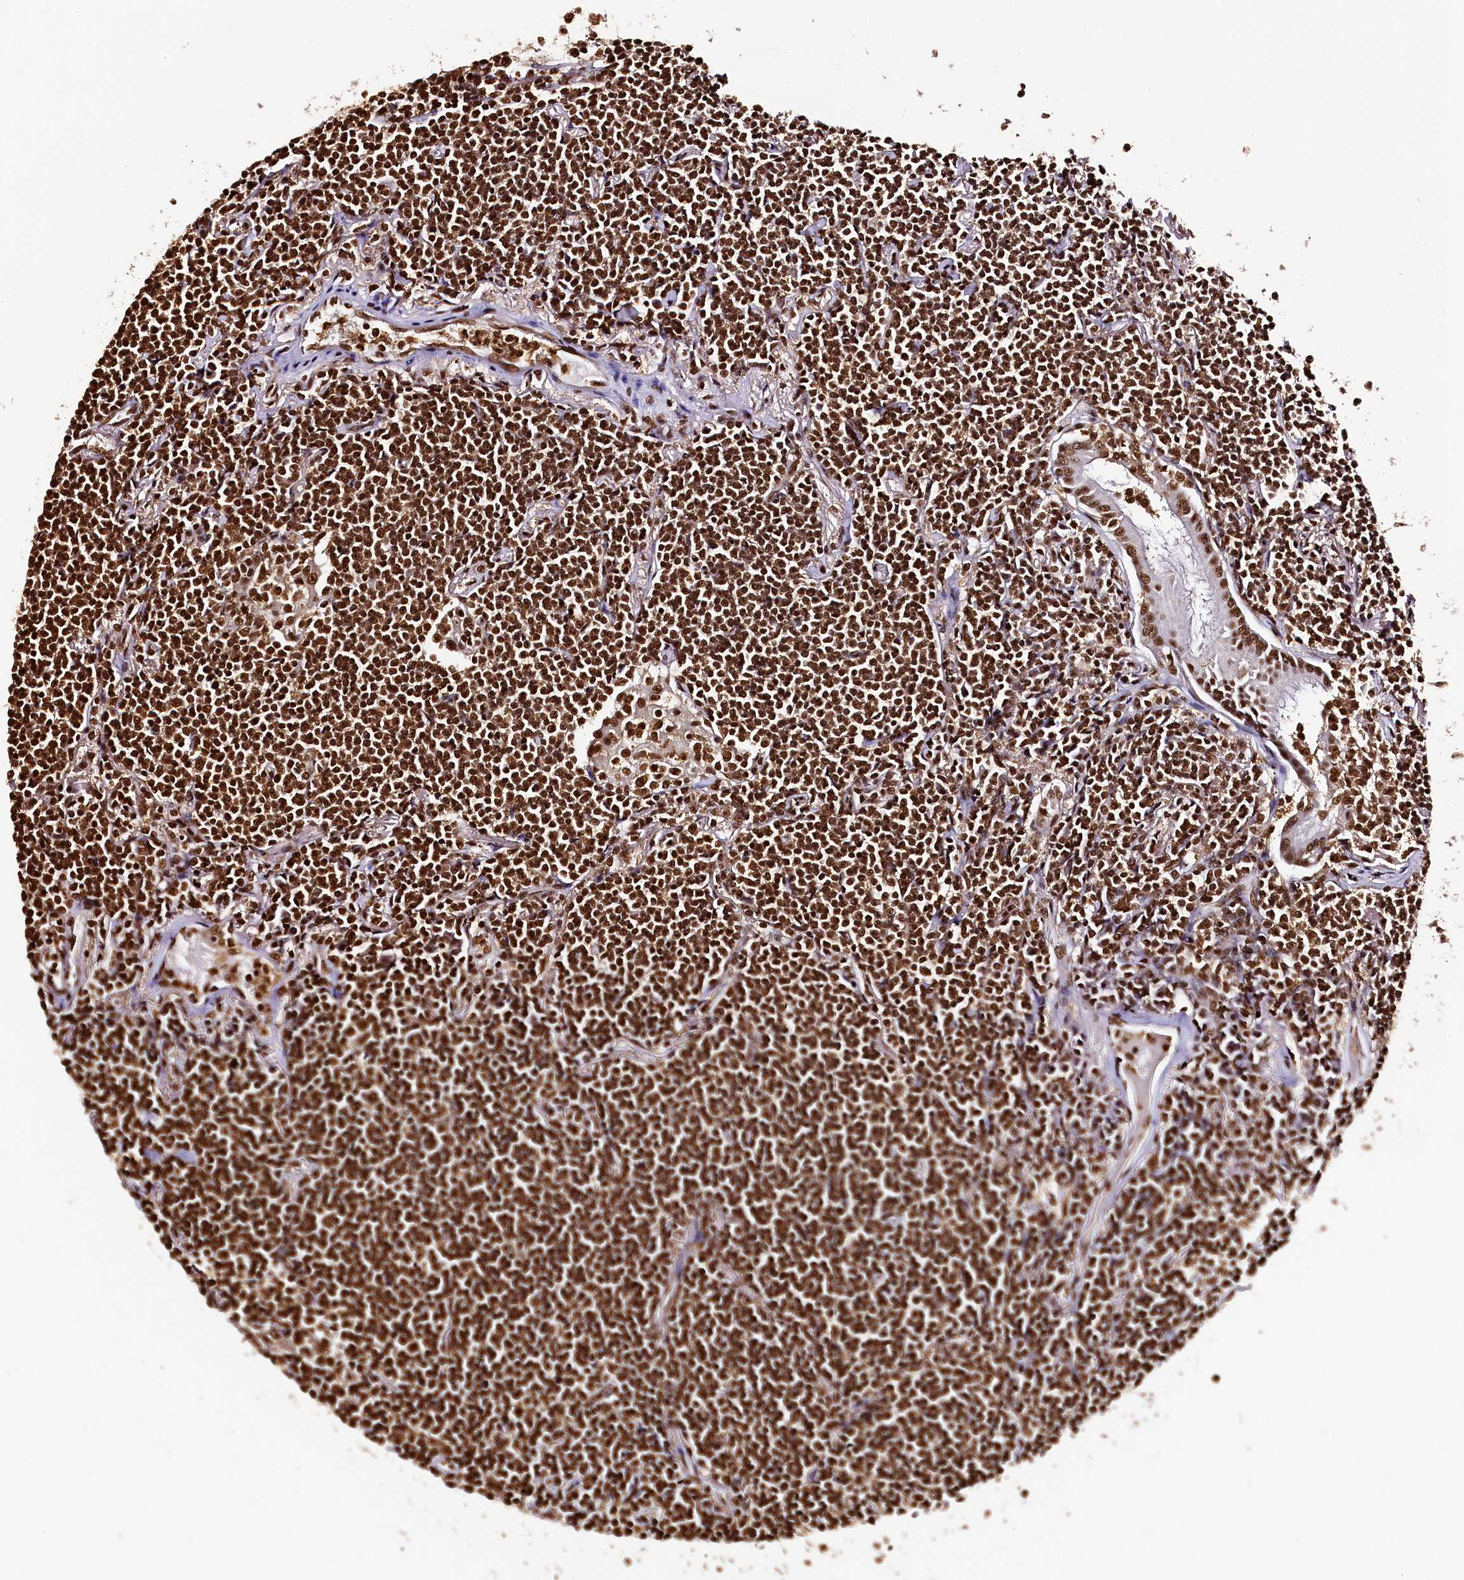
{"staining": {"intensity": "strong", "quantity": ">75%", "location": "nuclear"}, "tissue": "lymphoma", "cell_type": "Tumor cells", "image_type": "cancer", "snomed": [{"axis": "morphology", "description": "Malignant lymphoma, non-Hodgkin's type, Low grade"}, {"axis": "topography", "description": "Lung"}], "caption": "Immunohistochemistry histopathology image of human lymphoma stained for a protein (brown), which demonstrates high levels of strong nuclear expression in about >75% of tumor cells.", "gene": "SNRPD2", "patient": {"sex": "female", "age": 71}}